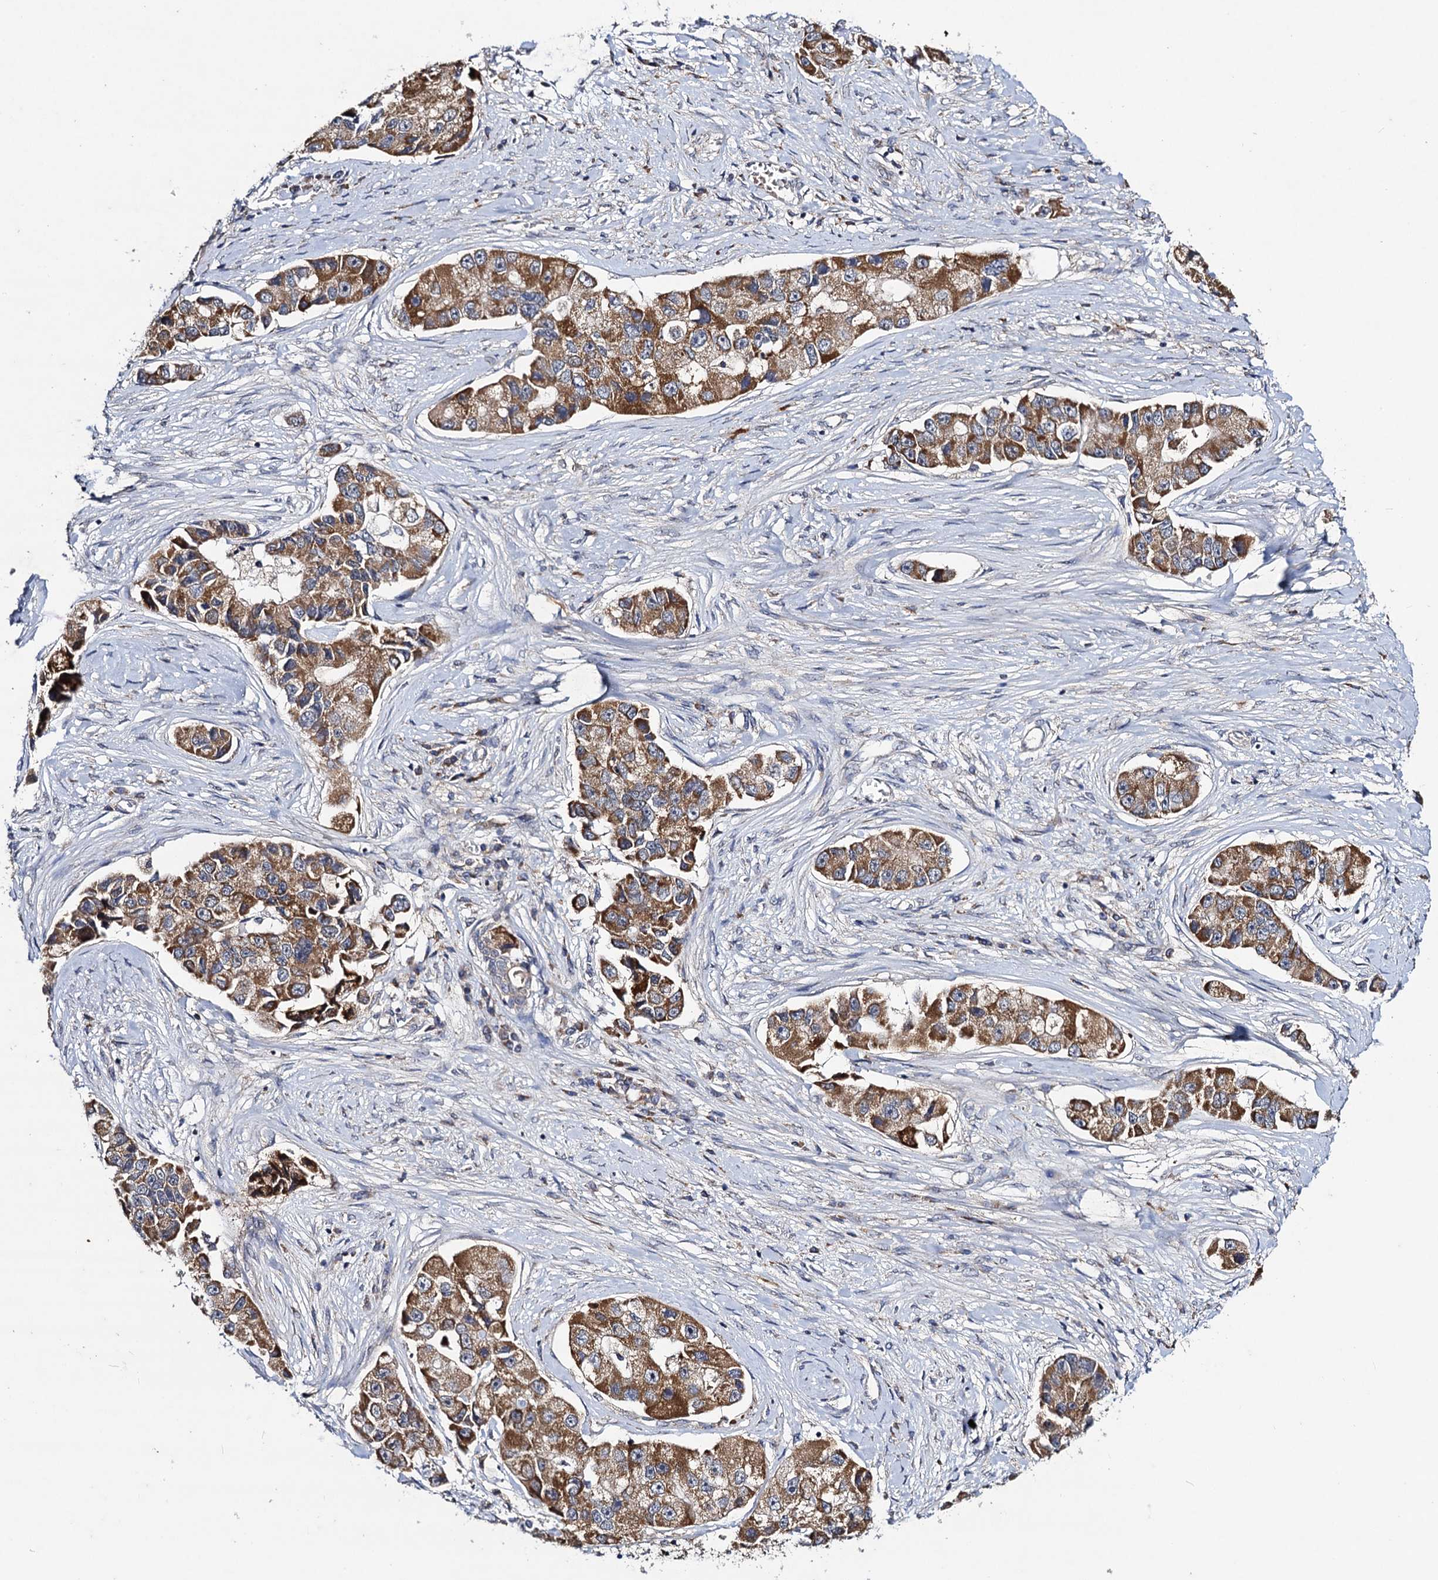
{"staining": {"intensity": "moderate", "quantity": ">75%", "location": "cytoplasmic/membranous"}, "tissue": "lung cancer", "cell_type": "Tumor cells", "image_type": "cancer", "snomed": [{"axis": "morphology", "description": "Adenocarcinoma, NOS"}, {"axis": "topography", "description": "Lung"}], "caption": "This is a photomicrograph of immunohistochemistry staining of lung cancer (adenocarcinoma), which shows moderate staining in the cytoplasmic/membranous of tumor cells.", "gene": "VPS37D", "patient": {"sex": "female", "age": 54}}